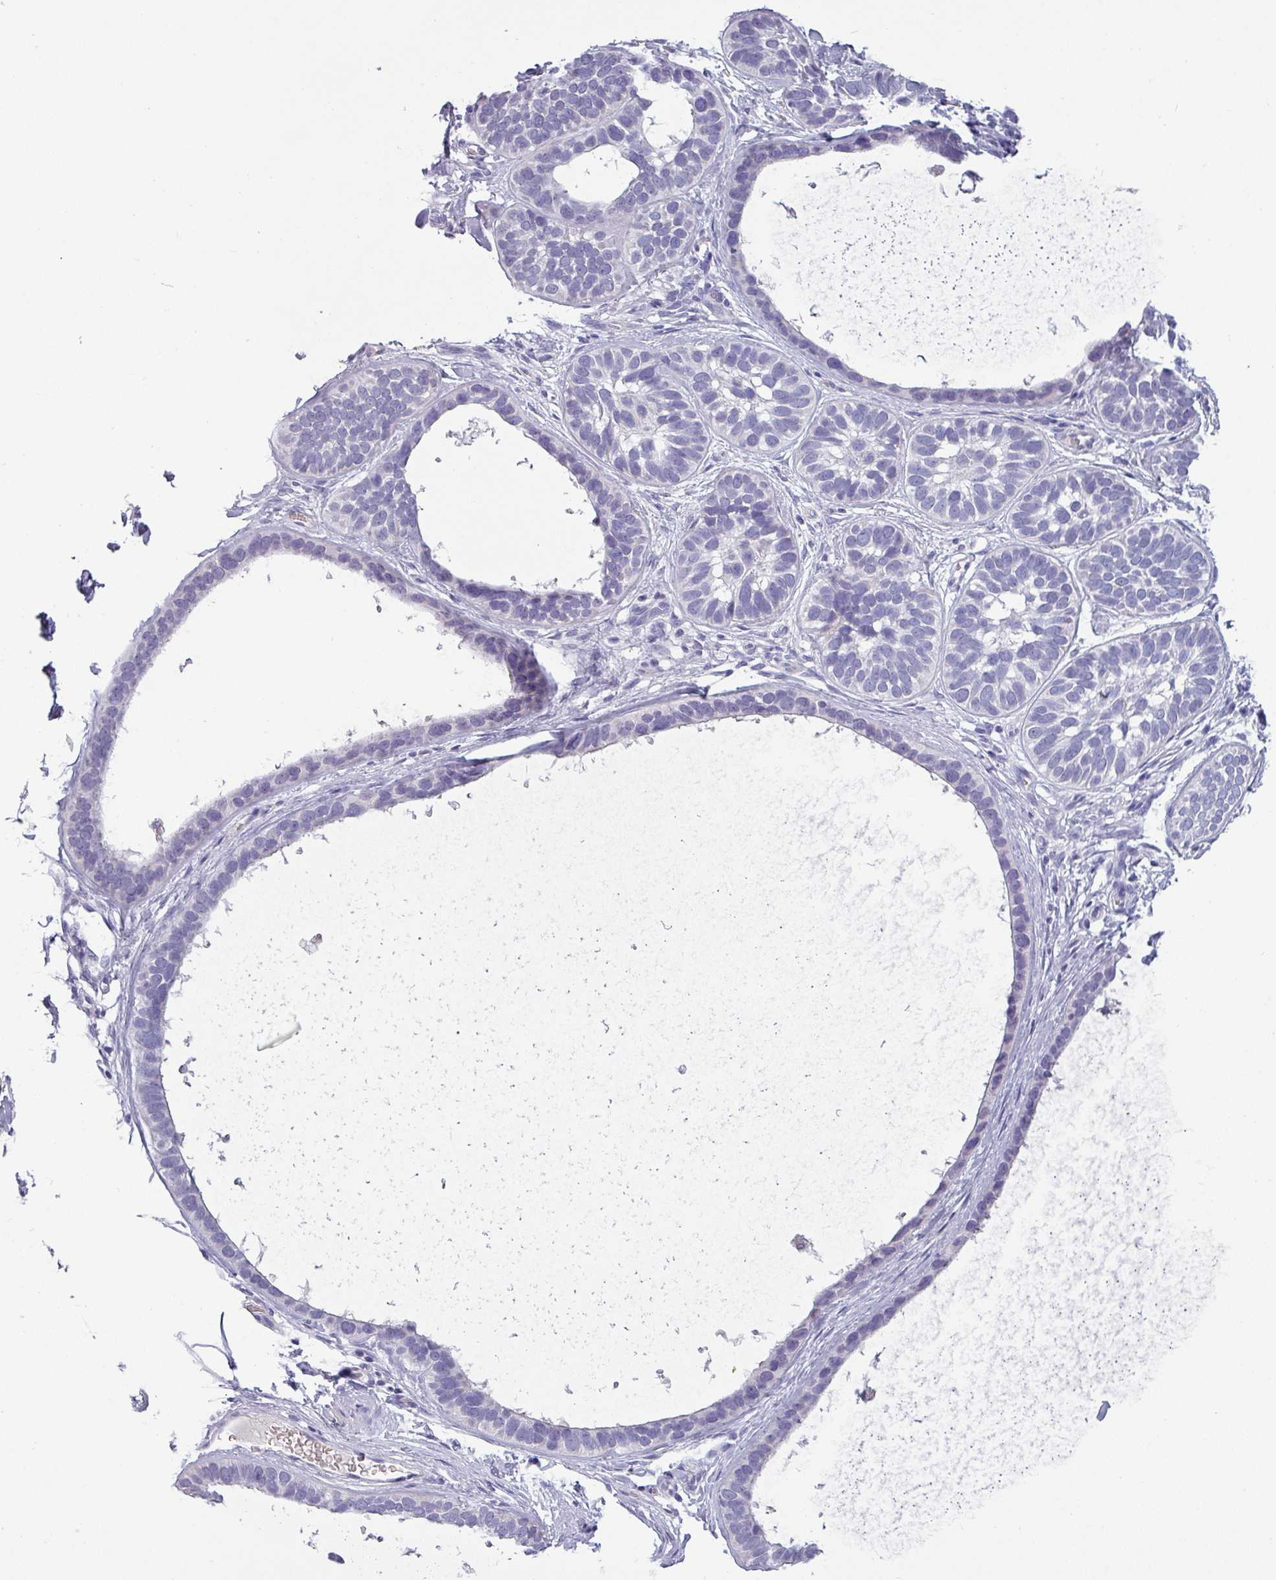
{"staining": {"intensity": "negative", "quantity": "none", "location": "none"}, "tissue": "skin cancer", "cell_type": "Tumor cells", "image_type": "cancer", "snomed": [{"axis": "morphology", "description": "Basal cell carcinoma"}, {"axis": "topography", "description": "Skin"}], "caption": "A high-resolution histopathology image shows immunohistochemistry staining of skin basal cell carcinoma, which displays no significant positivity in tumor cells.", "gene": "SLC26A9", "patient": {"sex": "male", "age": 62}}